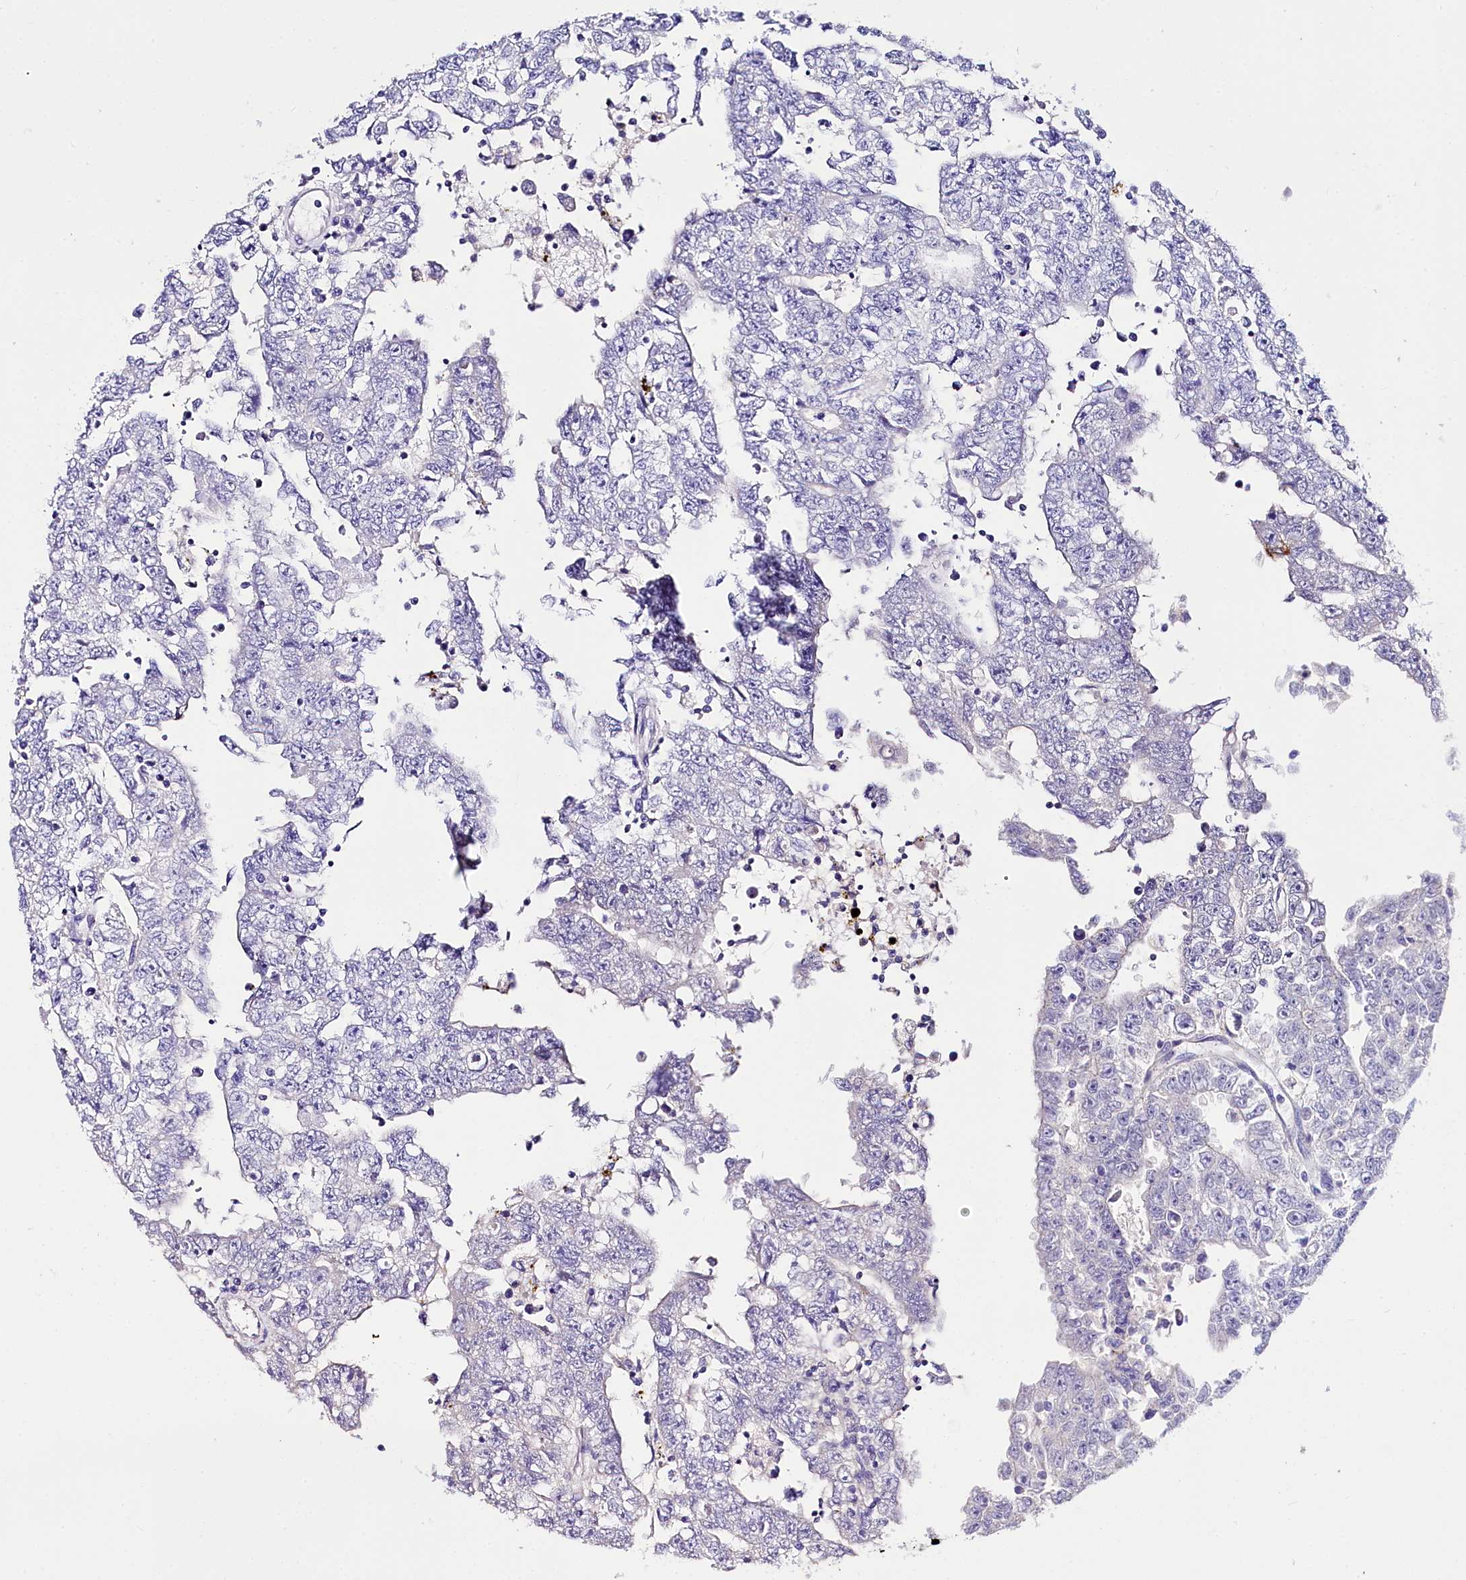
{"staining": {"intensity": "negative", "quantity": "none", "location": "none"}, "tissue": "testis cancer", "cell_type": "Tumor cells", "image_type": "cancer", "snomed": [{"axis": "morphology", "description": "Carcinoma, Embryonal, NOS"}, {"axis": "topography", "description": "Testis"}], "caption": "This is a image of immunohistochemistry staining of testis embryonal carcinoma, which shows no positivity in tumor cells.", "gene": "A2ML1", "patient": {"sex": "male", "age": 25}}